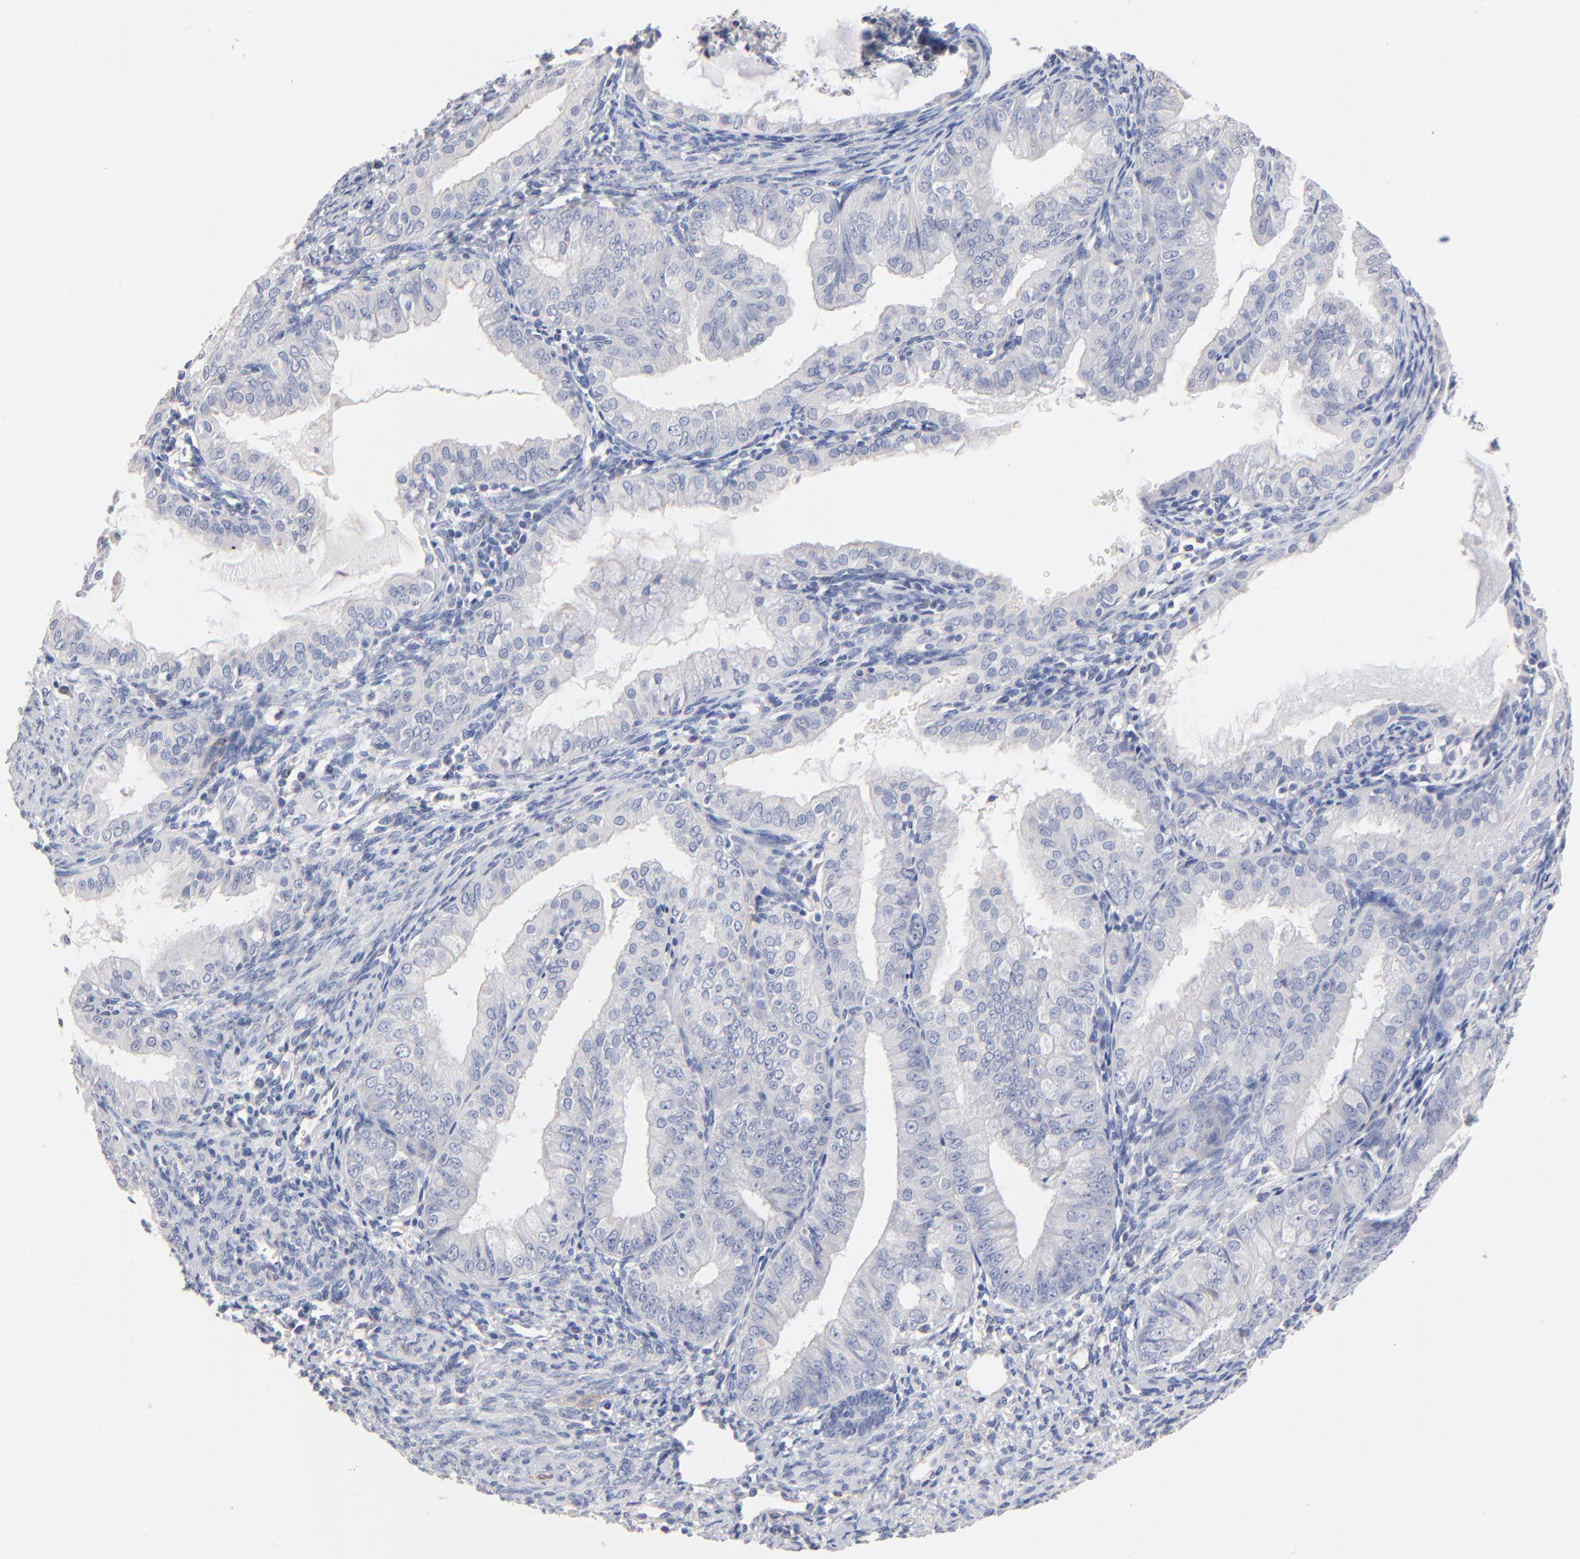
{"staining": {"intensity": "negative", "quantity": "none", "location": "none"}, "tissue": "endometrial cancer", "cell_type": "Tumor cells", "image_type": "cancer", "snomed": [{"axis": "morphology", "description": "Adenocarcinoma, NOS"}, {"axis": "topography", "description": "Endometrium"}], "caption": "Histopathology image shows no protein staining in tumor cells of adenocarcinoma (endometrial) tissue.", "gene": "ITGA8", "patient": {"sex": "female", "age": 76}}